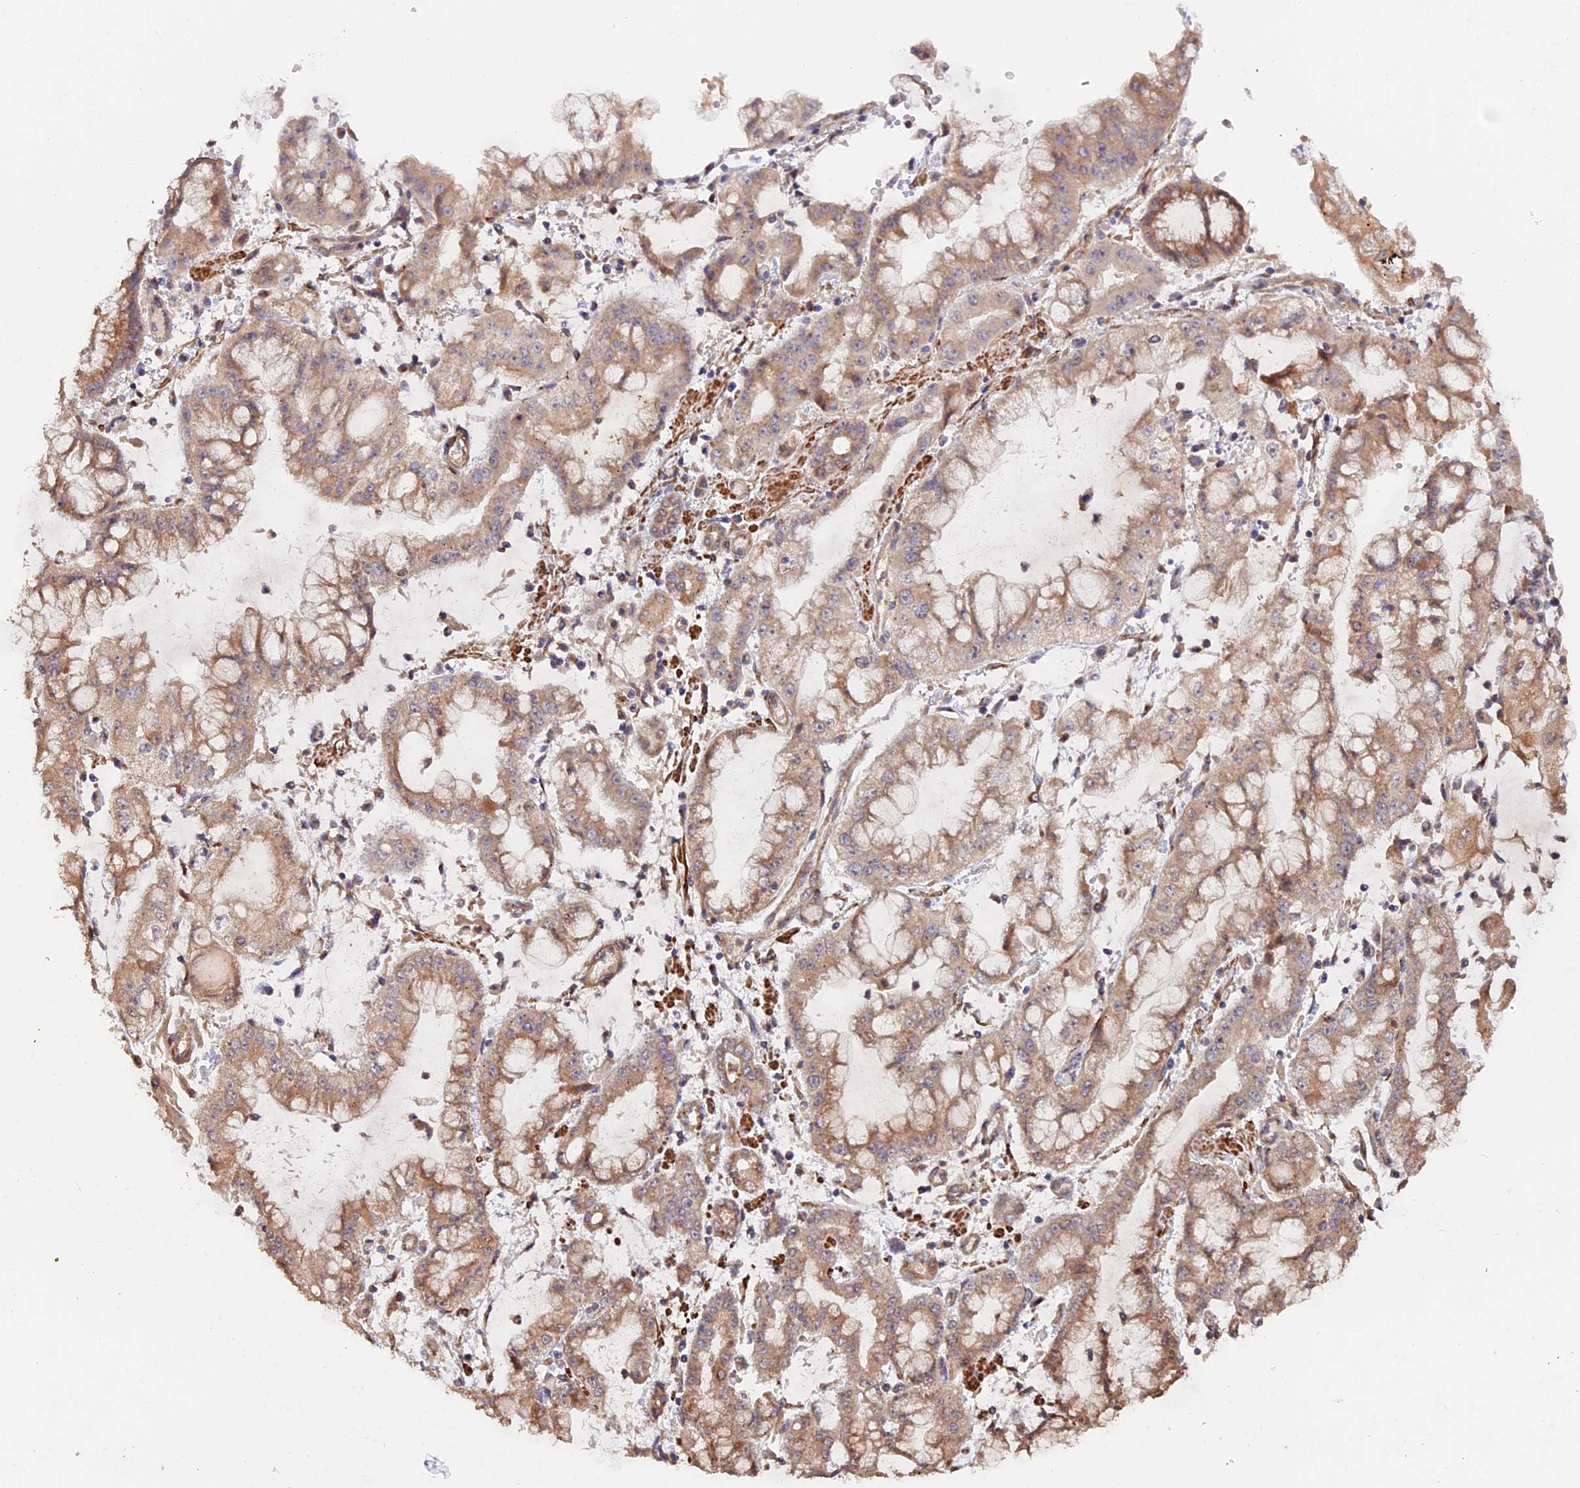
{"staining": {"intensity": "weak", "quantity": ">75%", "location": "cytoplasmic/membranous"}, "tissue": "stomach cancer", "cell_type": "Tumor cells", "image_type": "cancer", "snomed": [{"axis": "morphology", "description": "Adenocarcinoma, NOS"}, {"axis": "topography", "description": "Stomach"}], "caption": "Stomach cancer stained with a brown dye exhibits weak cytoplasmic/membranous positive expression in approximately >75% of tumor cells.", "gene": "TANGO6", "patient": {"sex": "male", "age": 76}}